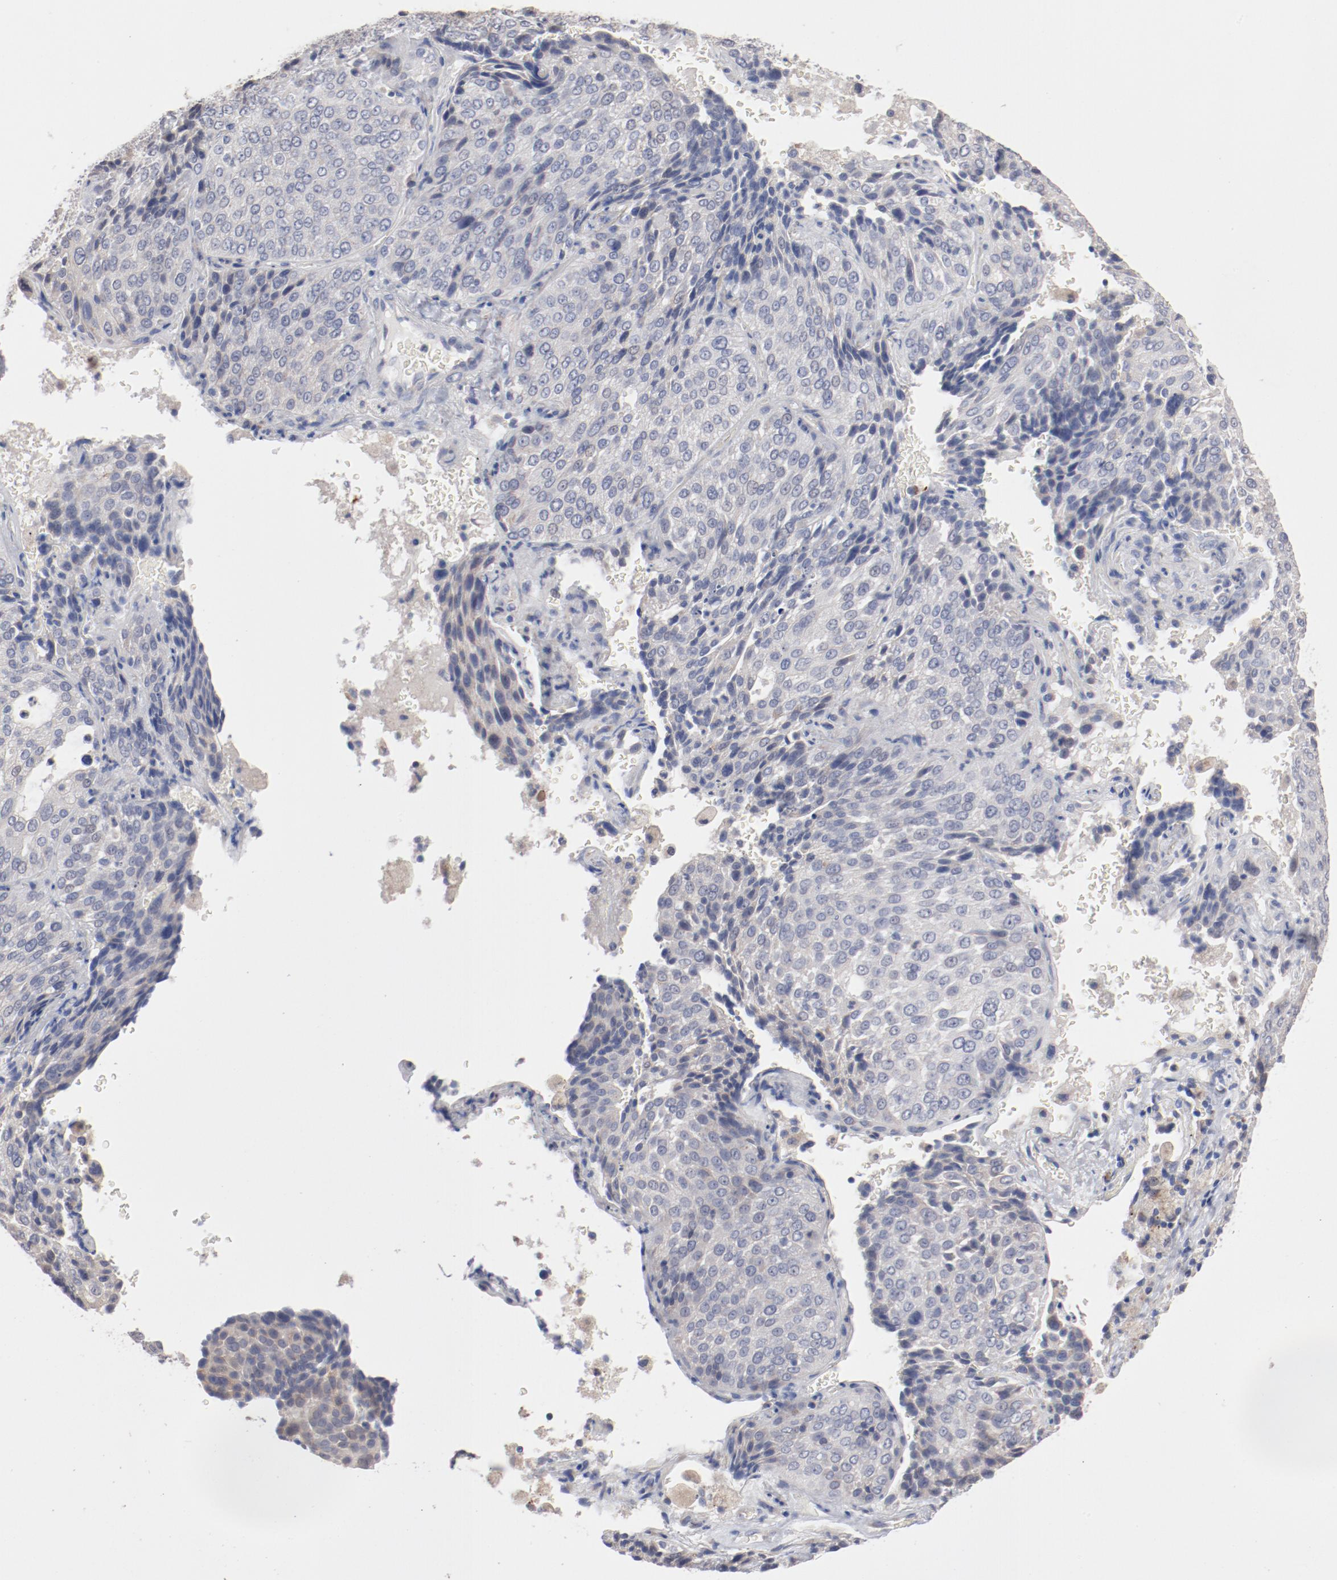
{"staining": {"intensity": "negative", "quantity": "none", "location": "none"}, "tissue": "lung cancer", "cell_type": "Tumor cells", "image_type": "cancer", "snomed": [{"axis": "morphology", "description": "Squamous cell carcinoma, NOS"}, {"axis": "topography", "description": "Lung"}], "caption": "Immunohistochemical staining of lung cancer shows no significant staining in tumor cells.", "gene": "AK7", "patient": {"sex": "male", "age": 54}}